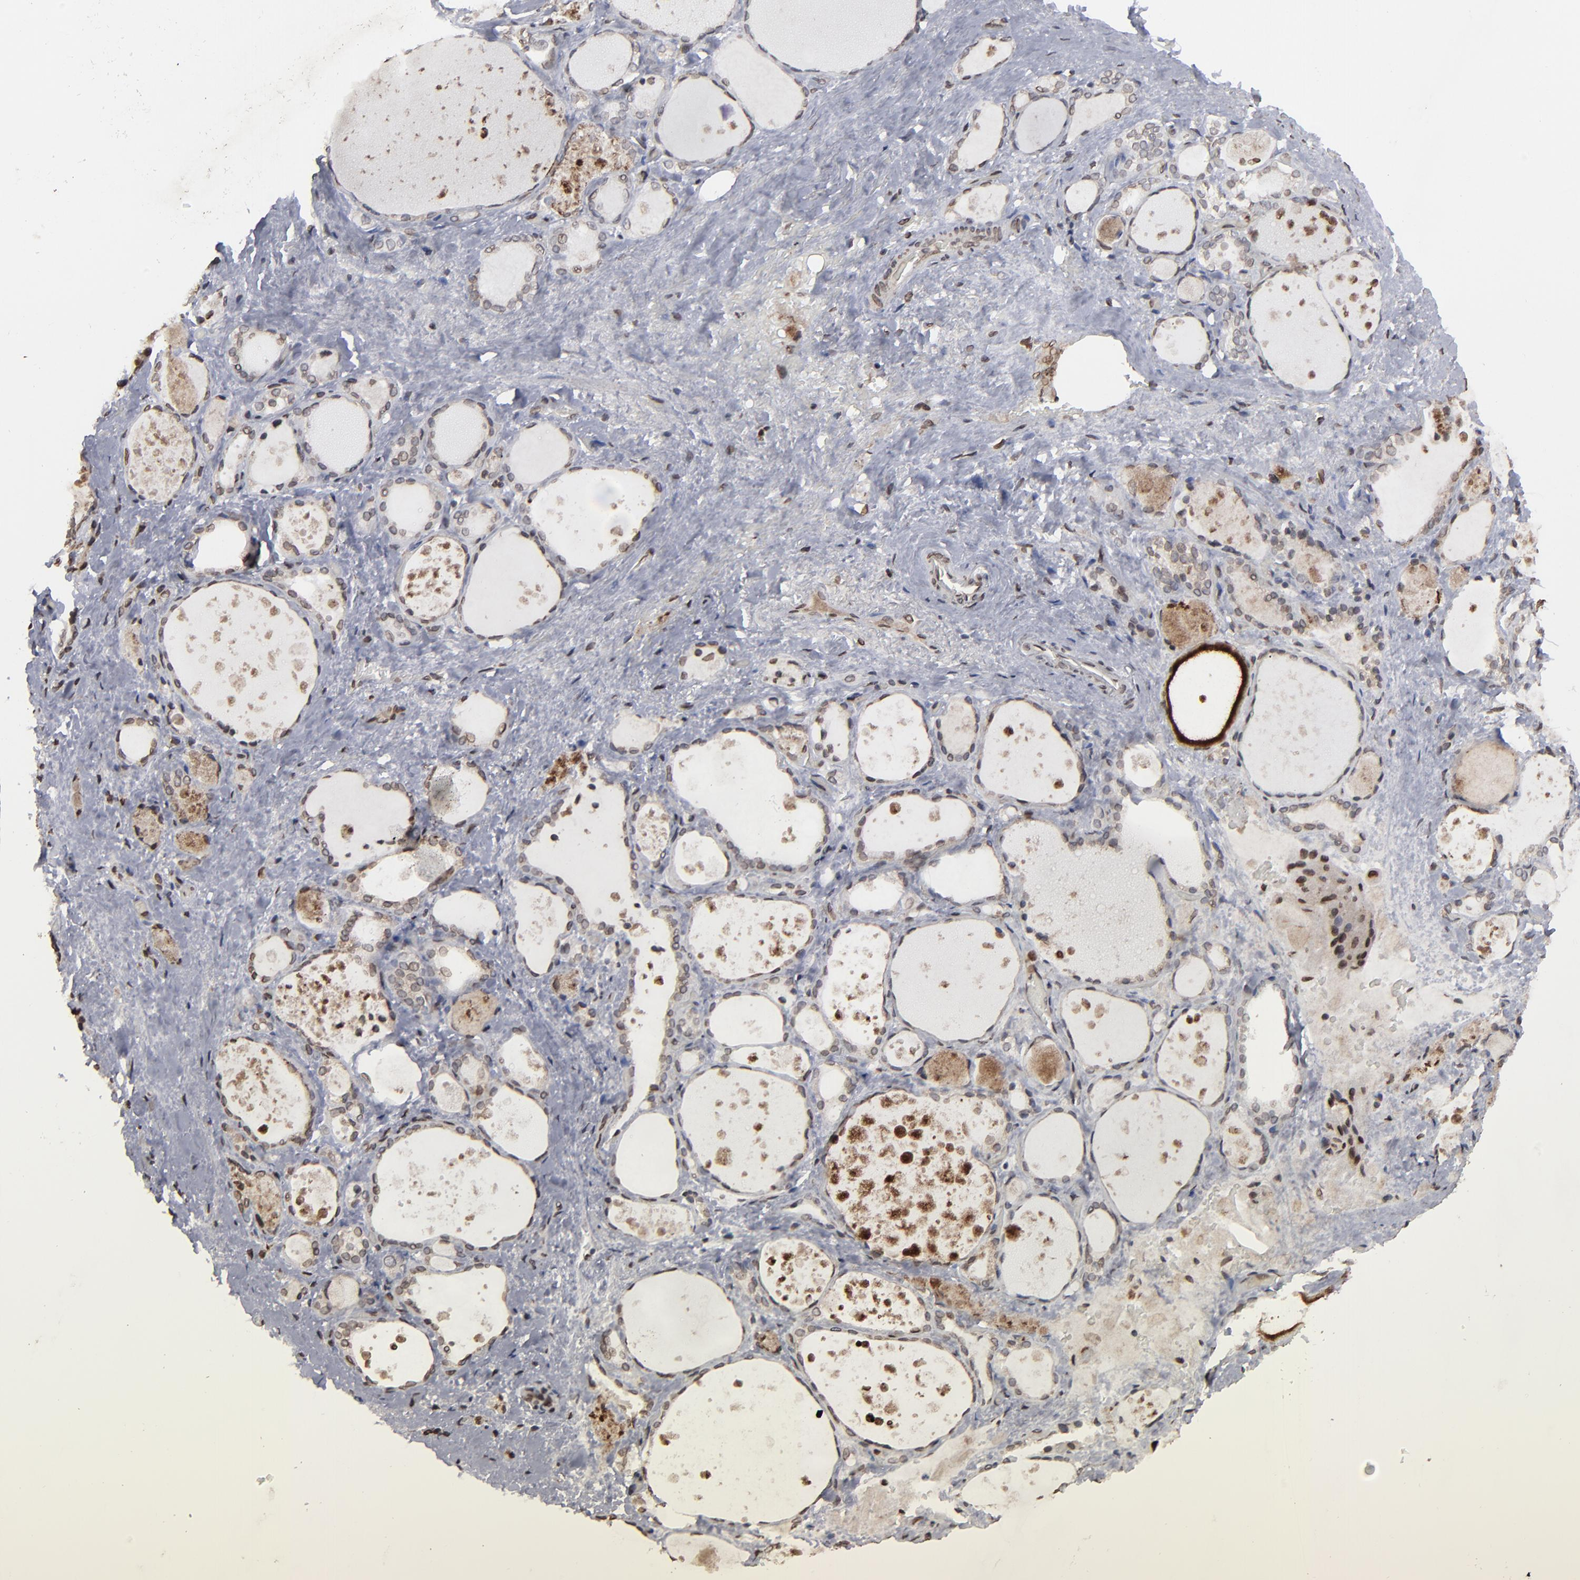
{"staining": {"intensity": "weak", "quantity": ">75%", "location": "nuclear"}, "tissue": "thyroid gland", "cell_type": "Glandular cells", "image_type": "normal", "snomed": [{"axis": "morphology", "description": "Normal tissue, NOS"}, {"axis": "topography", "description": "Thyroid gland"}], "caption": "High-magnification brightfield microscopy of normal thyroid gland stained with DAB (brown) and counterstained with hematoxylin (blue). glandular cells exhibit weak nuclear expression is identified in approximately>75% of cells. The protein of interest is shown in brown color, while the nuclei are stained blue.", "gene": "BAZ1A", "patient": {"sex": "female", "age": 75}}